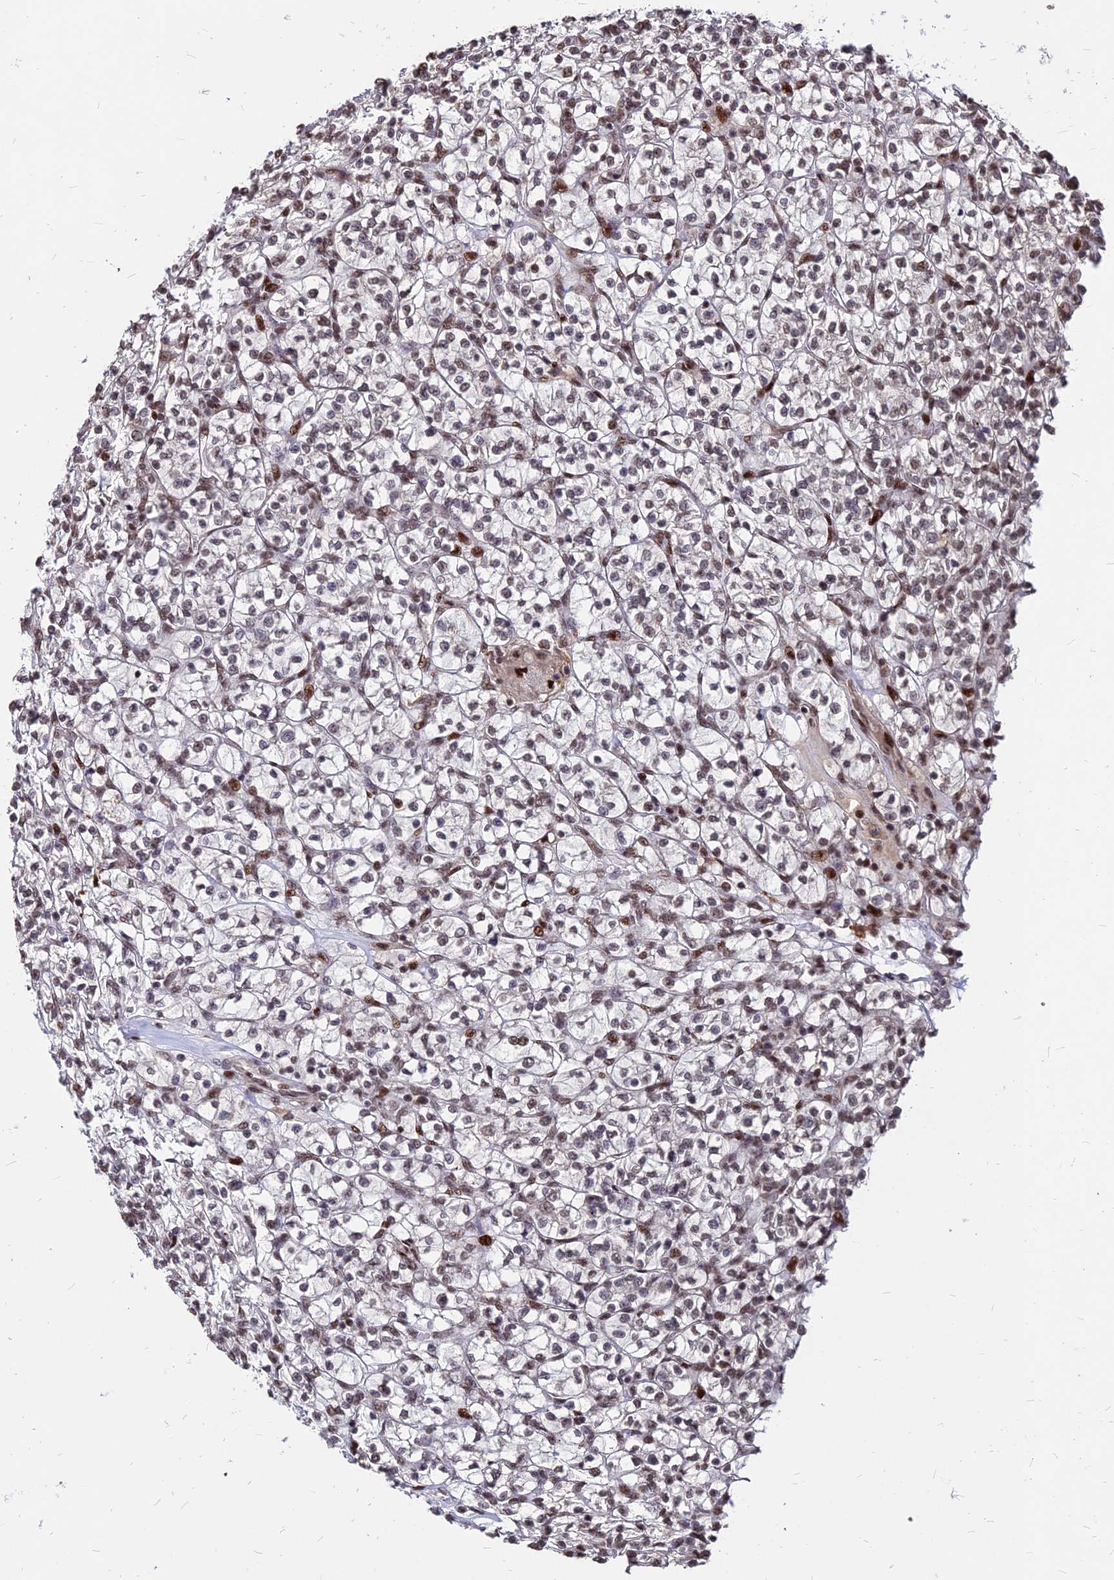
{"staining": {"intensity": "weak", "quantity": ">75%", "location": "nuclear"}, "tissue": "renal cancer", "cell_type": "Tumor cells", "image_type": "cancer", "snomed": [{"axis": "morphology", "description": "Adenocarcinoma, NOS"}, {"axis": "topography", "description": "Kidney"}], "caption": "A low amount of weak nuclear expression is identified in approximately >75% of tumor cells in renal adenocarcinoma tissue.", "gene": "ZBED4", "patient": {"sex": "female", "age": 64}}